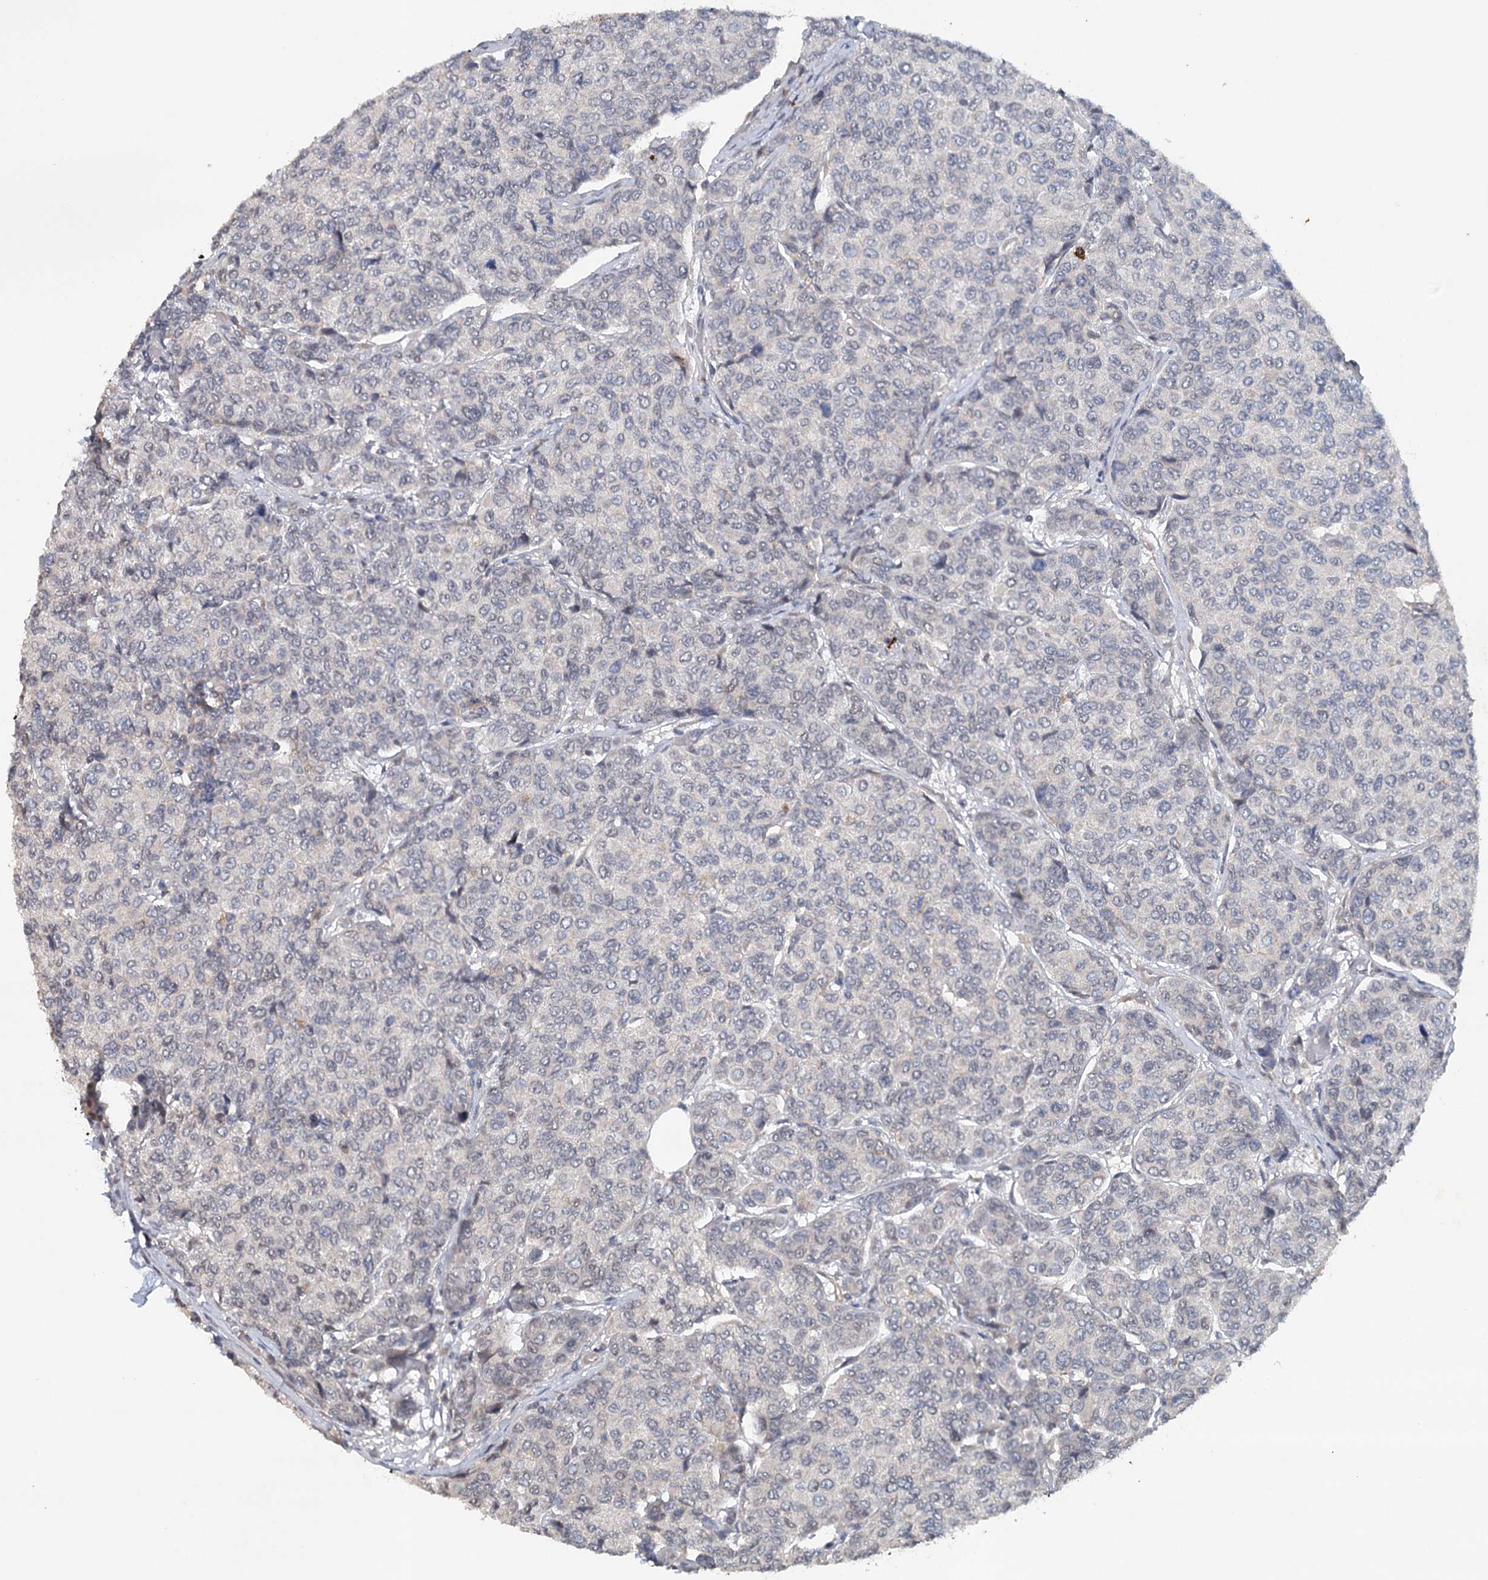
{"staining": {"intensity": "moderate", "quantity": "<25%", "location": "nuclear"}, "tissue": "breast cancer", "cell_type": "Tumor cells", "image_type": "cancer", "snomed": [{"axis": "morphology", "description": "Duct carcinoma"}, {"axis": "topography", "description": "Breast"}], "caption": "Breast cancer (invasive ductal carcinoma) was stained to show a protein in brown. There is low levels of moderate nuclear staining in approximately <25% of tumor cells.", "gene": "SYNPO", "patient": {"sex": "female", "age": 55}}